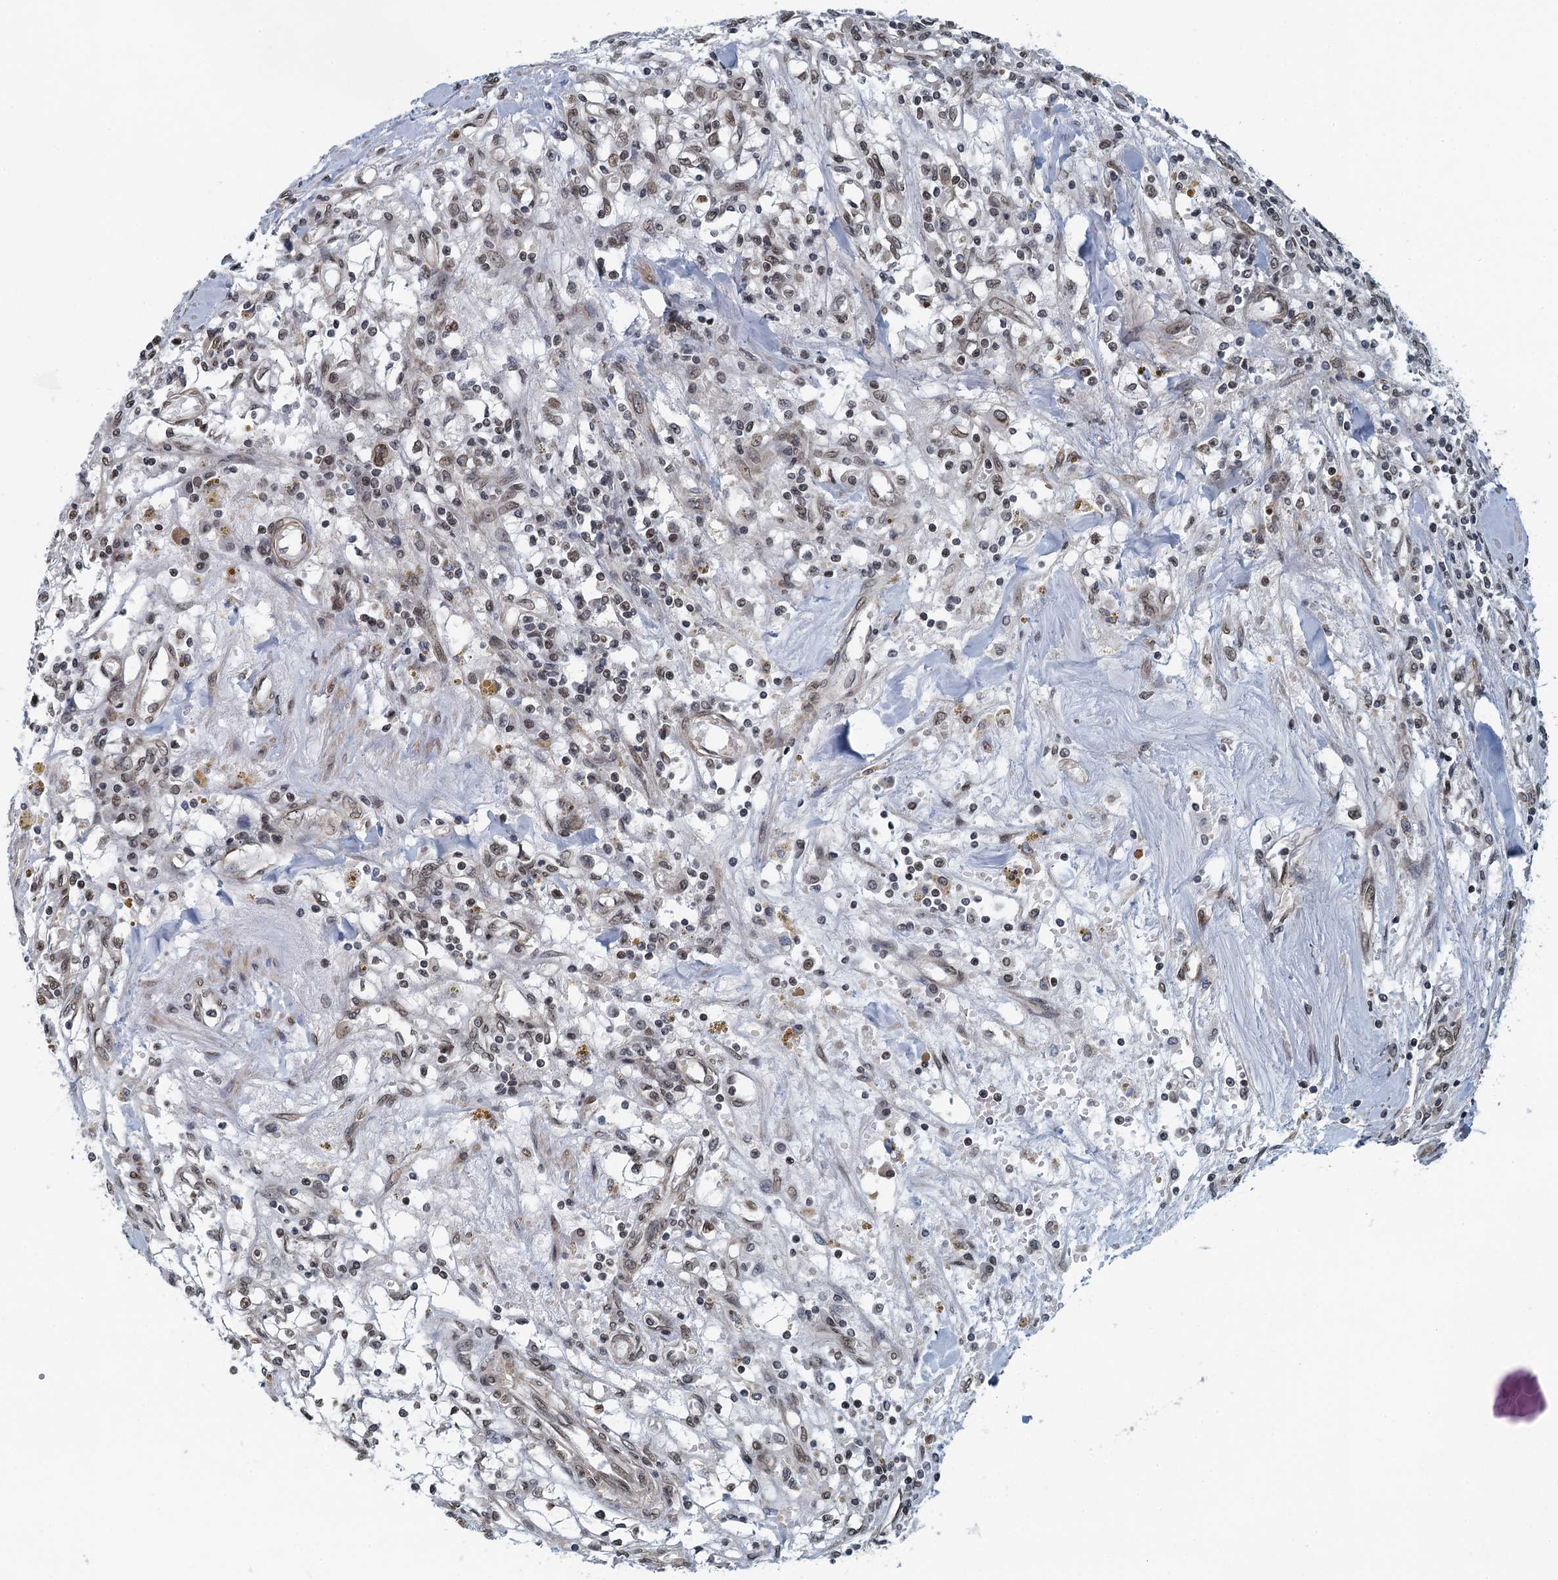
{"staining": {"intensity": "weak", "quantity": "25%-75%", "location": "nuclear"}, "tissue": "renal cancer", "cell_type": "Tumor cells", "image_type": "cancer", "snomed": [{"axis": "morphology", "description": "Adenocarcinoma, NOS"}, {"axis": "topography", "description": "Kidney"}], "caption": "Renal cancer stained with DAB immunohistochemistry displays low levels of weak nuclear staining in approximately 25%-75% of tumor cells.", "gene": "CCDC34", "patient": {"sex": "male", "age": 56}}